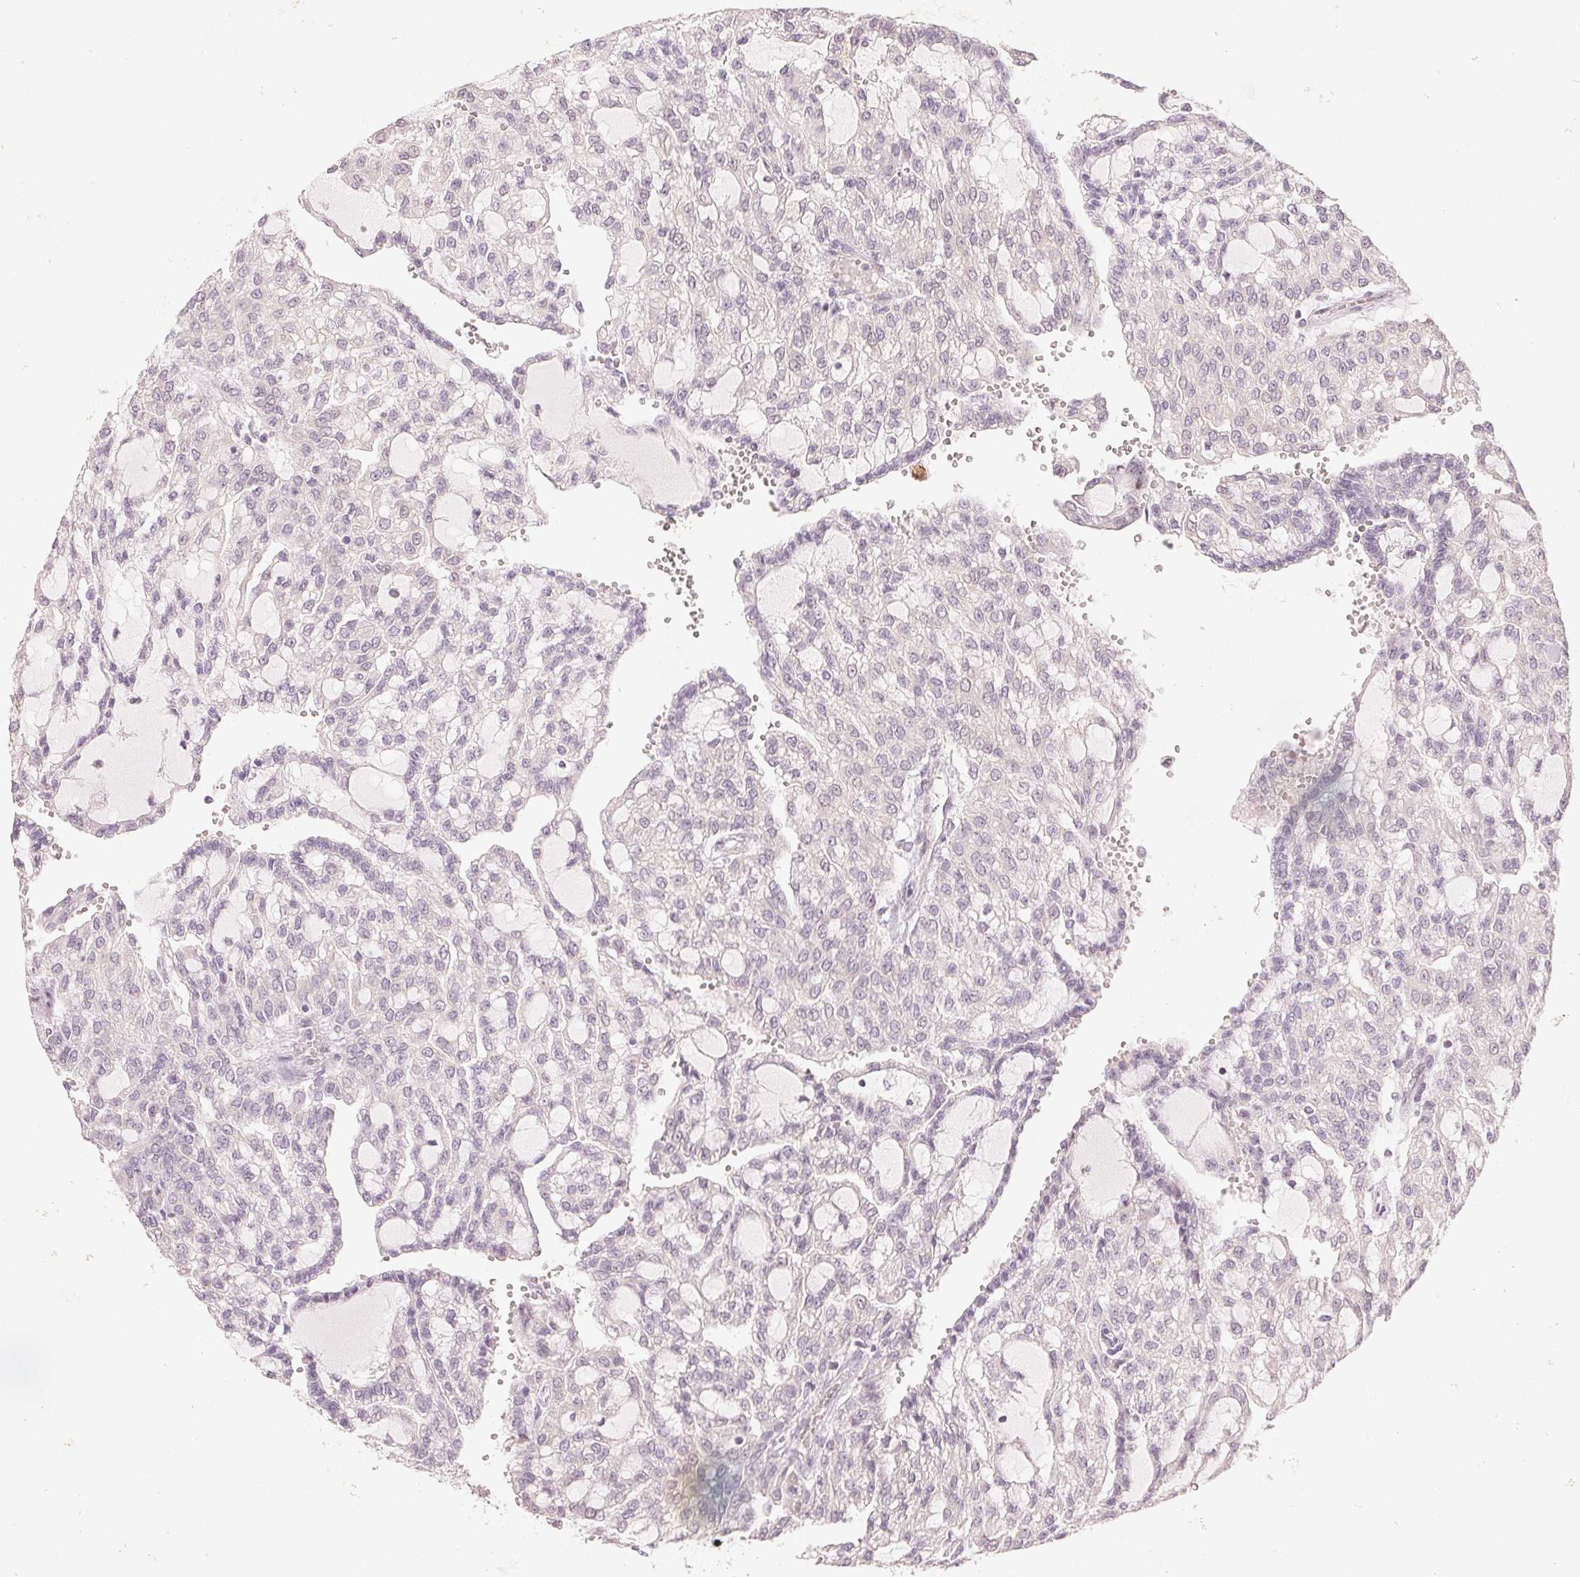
{"staining": {"intensity": "negative", "quantity": "none", "location": "none"}, "tissue": "renal cancer", "cell_type": "Tumor cells", "image_type": "cancer", "snomed": [{"axis": "morphology", "description": "Adenocarcinoma, NOS"}, {"axis": "topography", "description": "Kidney"}], "caption": "This is a micrograph of immunohistochemistry staining of renal adenocarcinoma, which shows no positivity in tumor cells.", "gene": "DENND2C", "patient": {"sex": "male", "age": 63}}